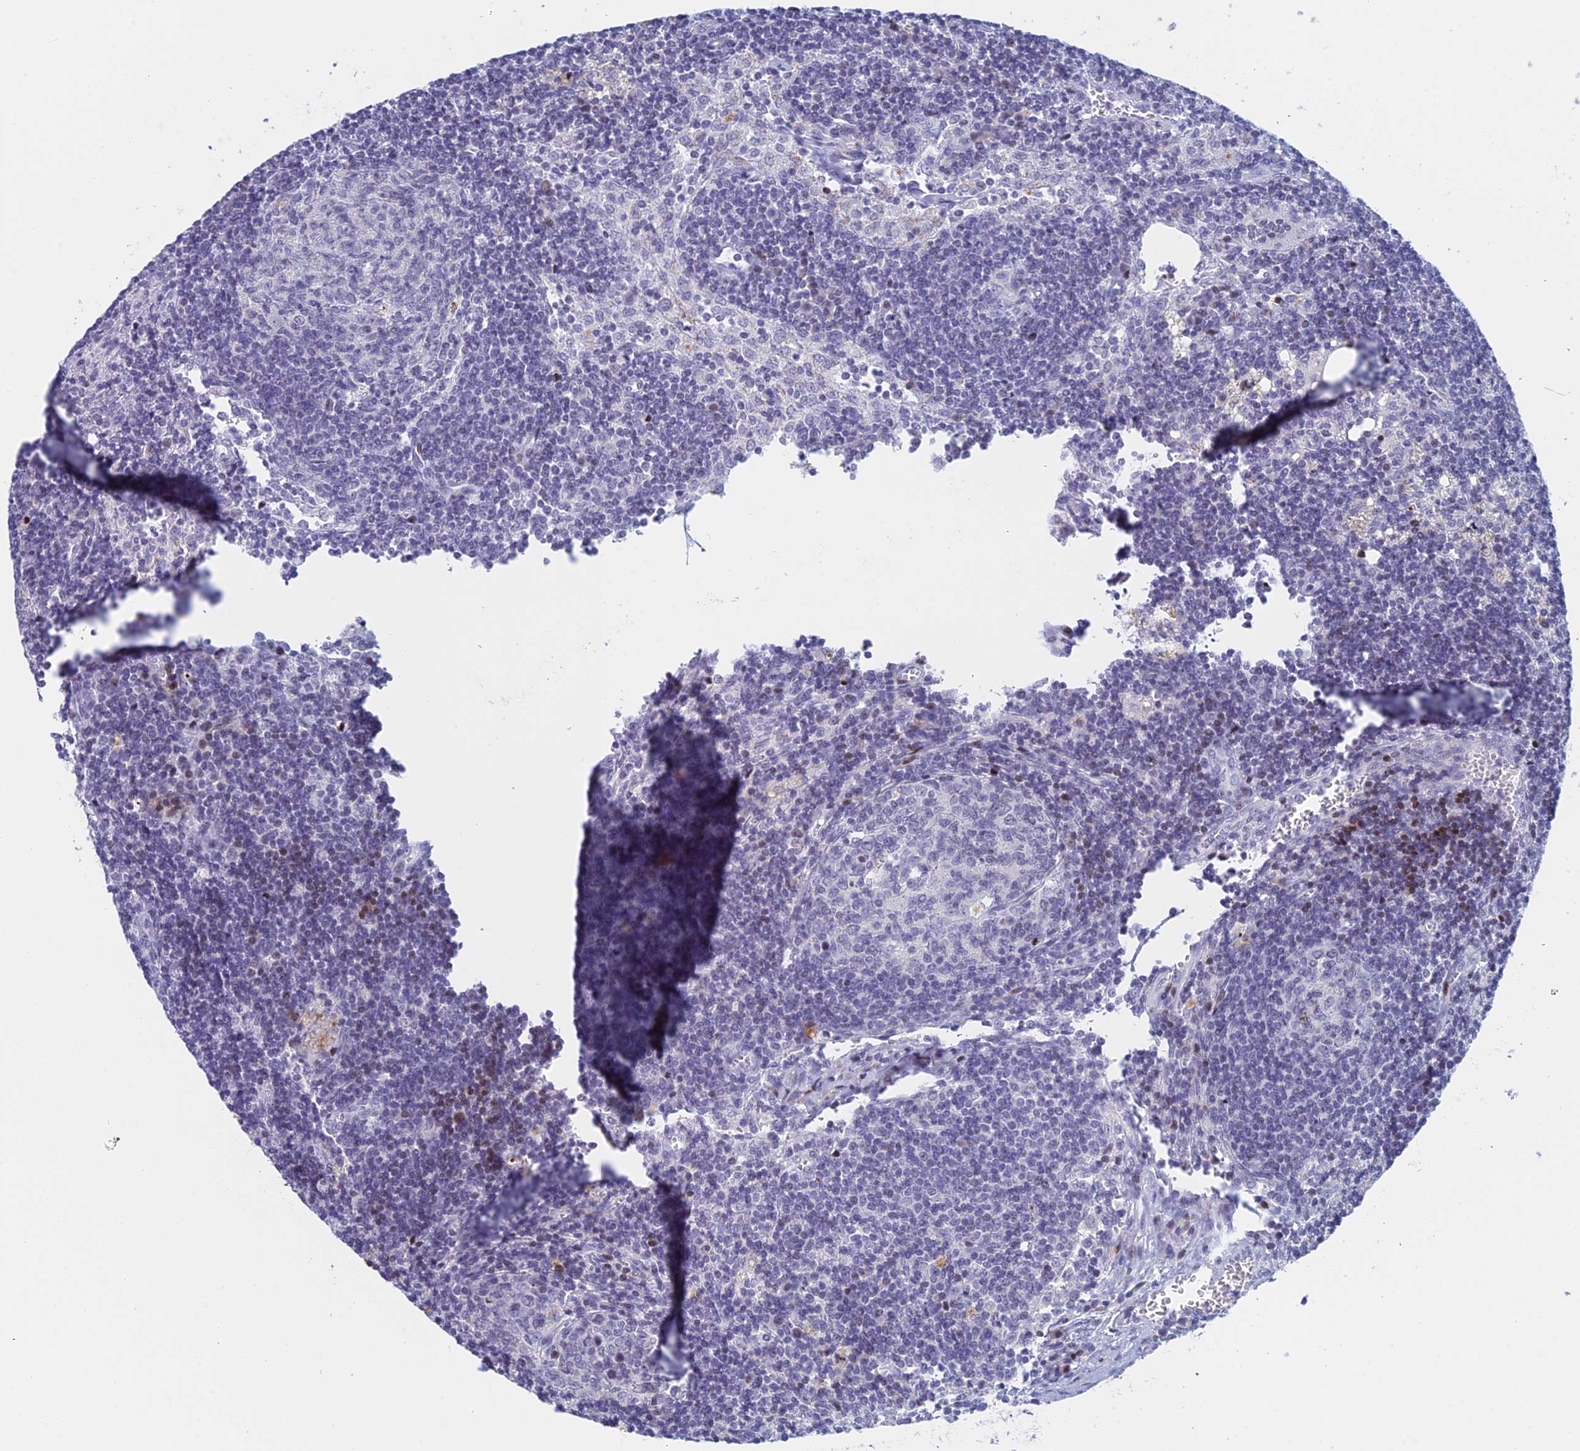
{"staining": {"intensity": "negative", "quantity": "none", "location": "none"}, "tissue": "lymph node", "cell_type": "Germinal center cells", "image_type": "normal", "snomed": [{"axis": "morphology", "description": "Normal tissue, NOS"}, {"axis": "topography", "description": "Lymph node"}], "caption": "High power microscopy histopathology image of an immunohistochemistry (IHC) image of normal lymph node, revealing no significant expression in germinal center cells. (DAB (3,3'-diaminobenzidine) IHC, high magnification).", "gene": "REXO5", "patient": {"sex": "female", "age": 73}}